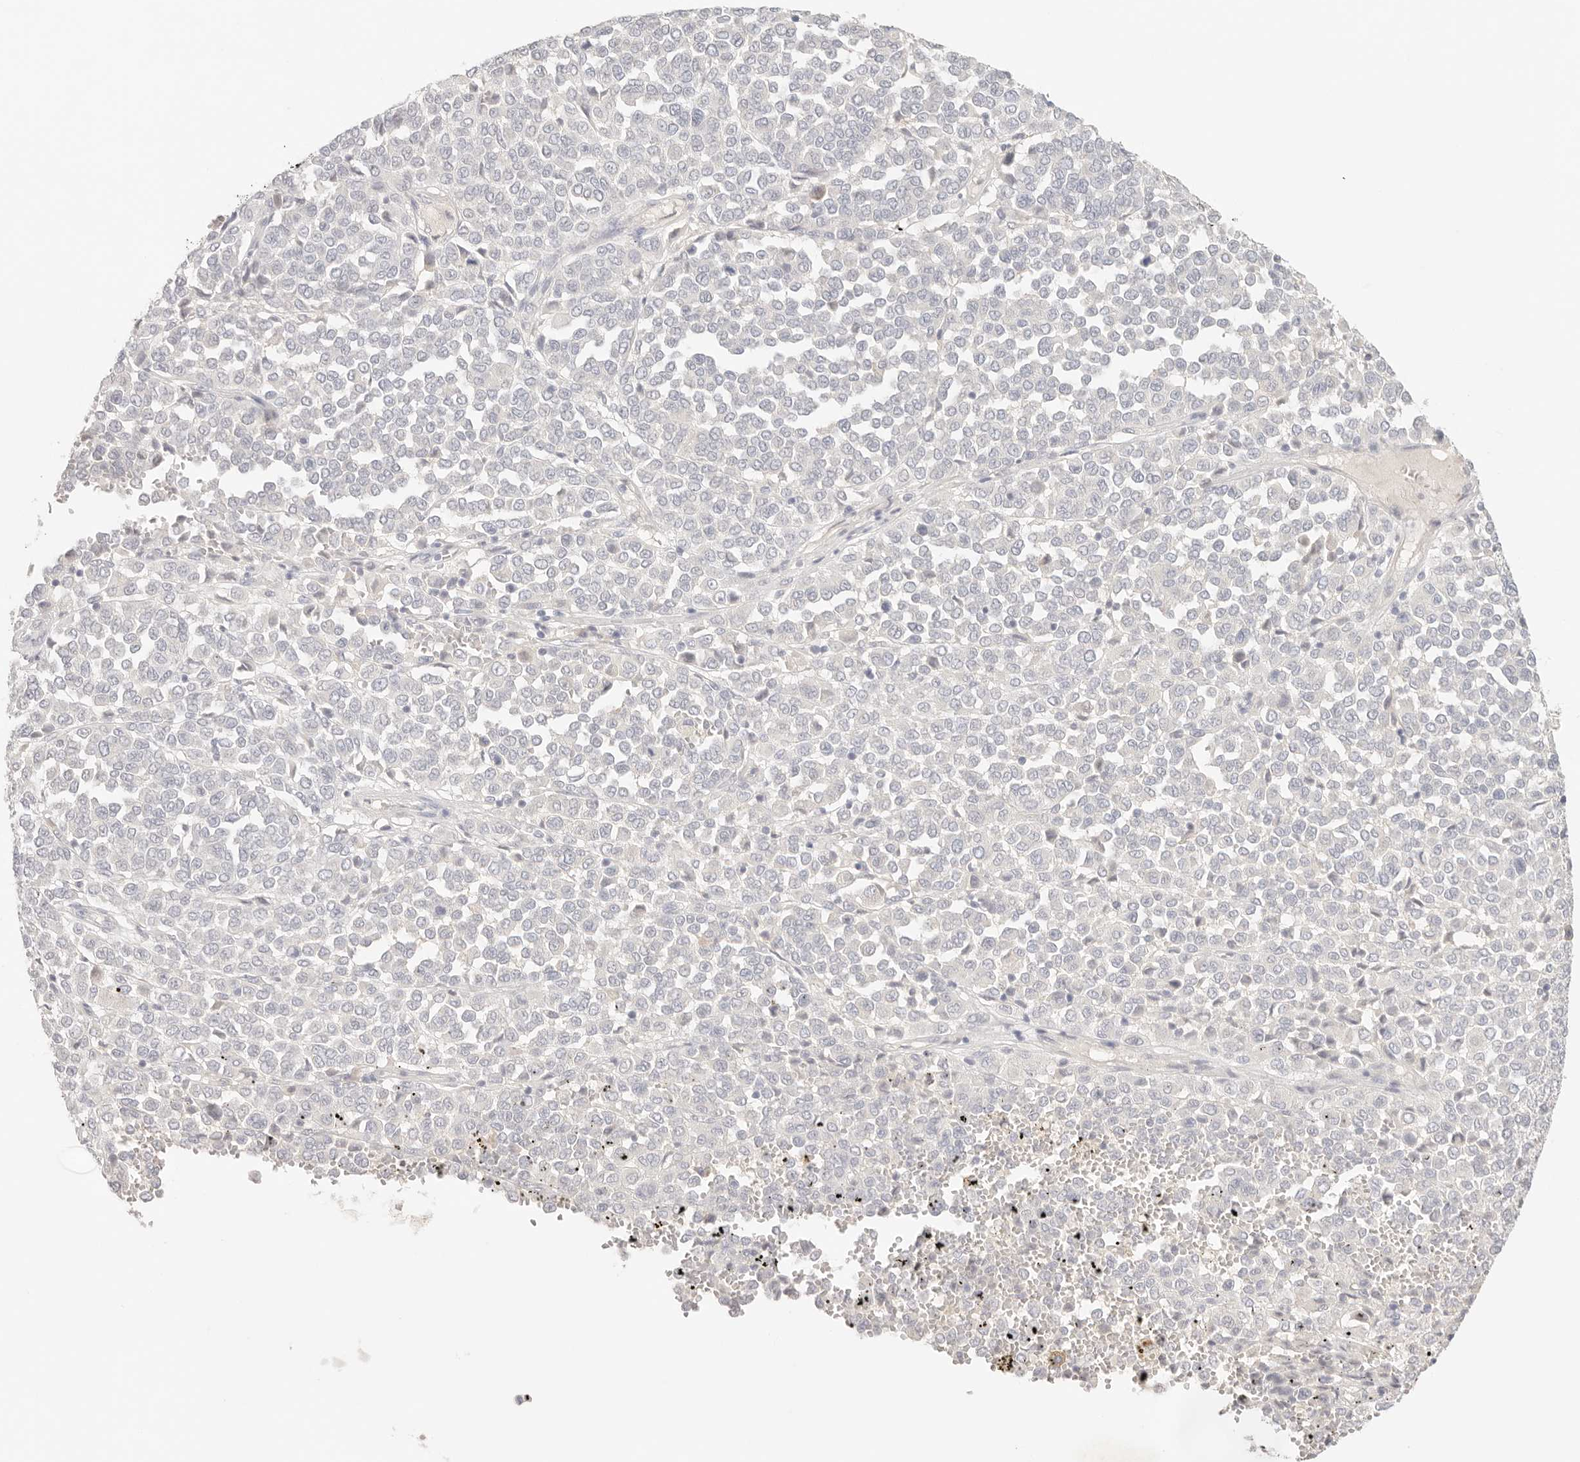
{"staining": {"intensity": "negative", "quantity": "none", "location": "none"}, "tissue": "melanoma", "cell_type": "Tumor cells", "image_type": "cancer", "snomed": [{"axis": "morphology", "description": "Malignant melanoma, Metastatic site"}, {"axis": "topography", "description": "Pancreas"}], "caption": "High power microscopy histopathology image of an immunohistochemistry (IHC) micrograph of melanoma, revealing no significant expression in tumor cells.", "gene": "SPHK1", "patient": {"sex": "female", "age": 30}}